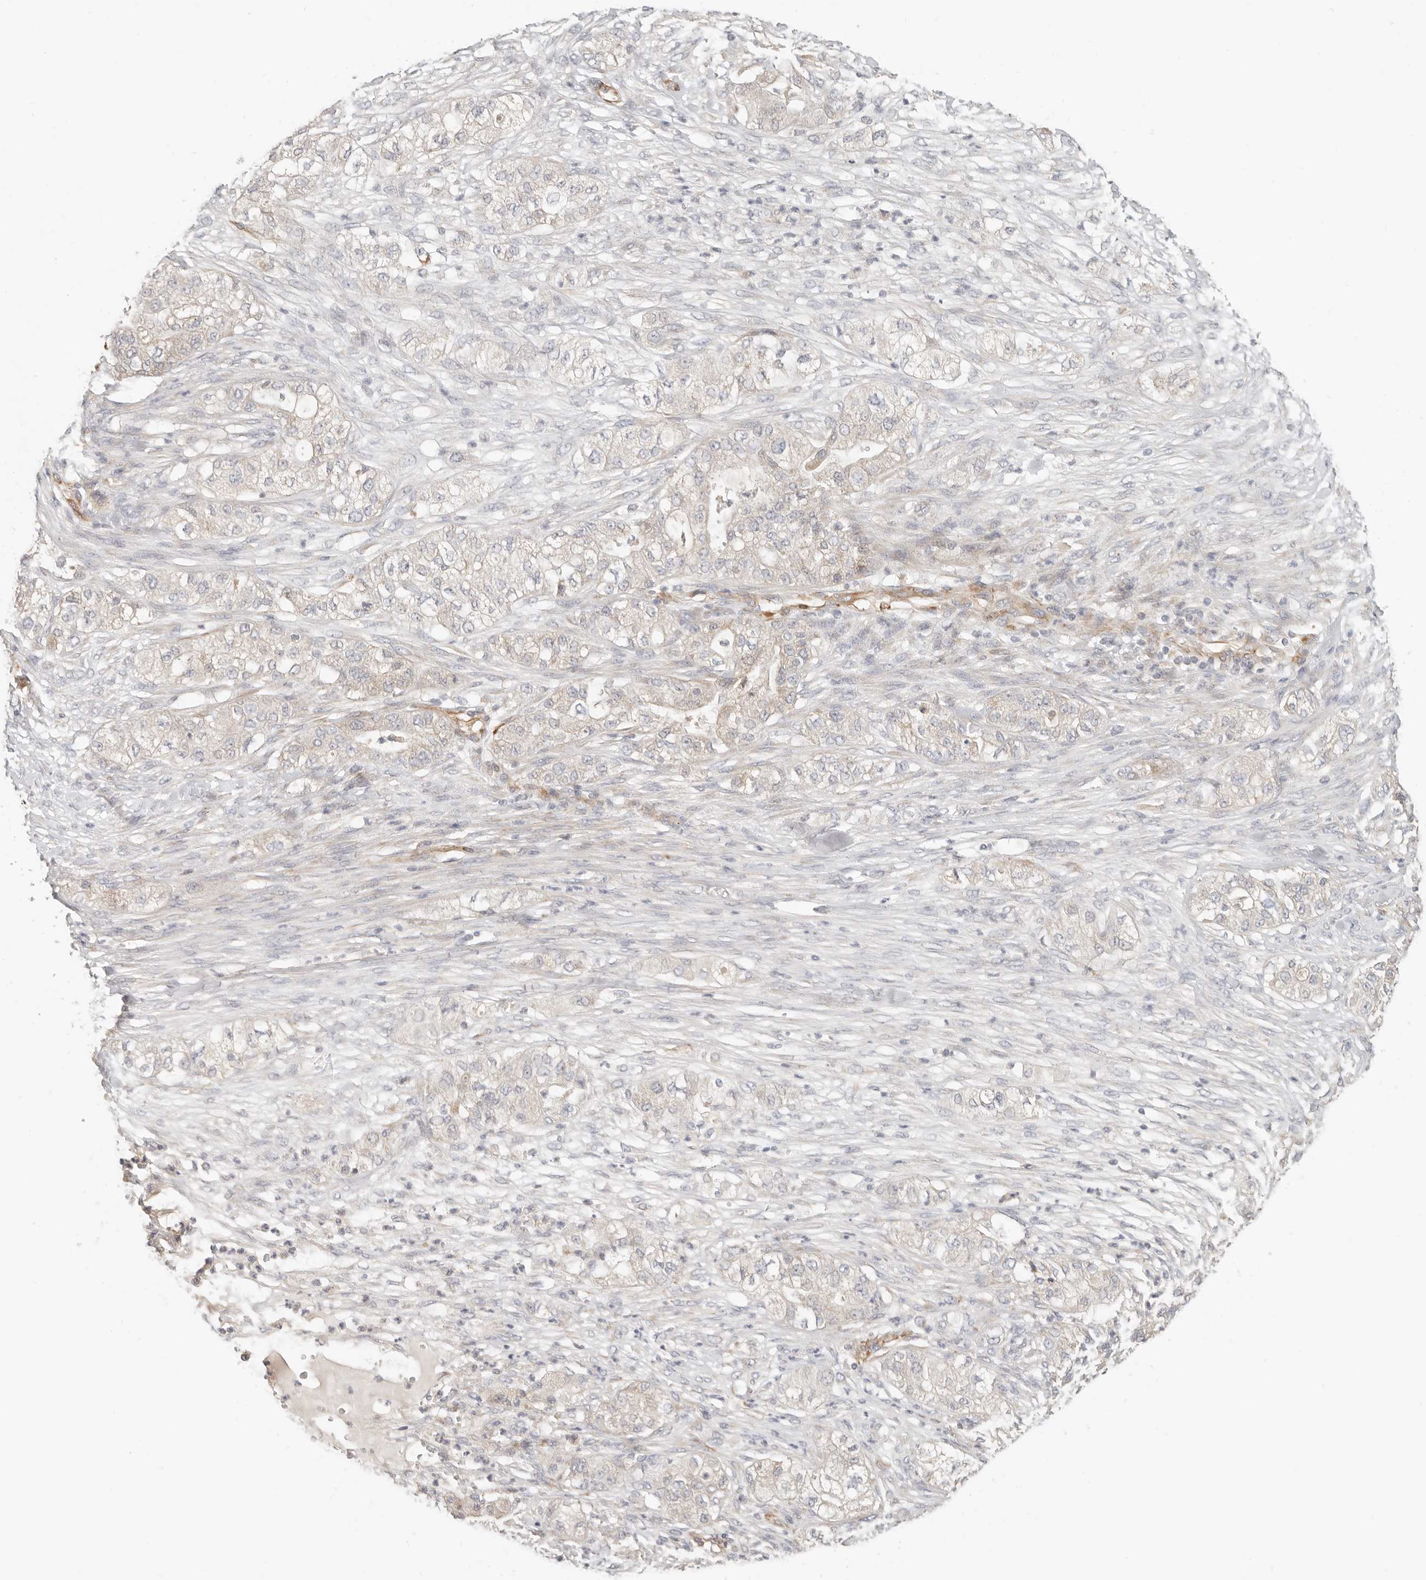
{"staining": {"intensity": "negative", "quantity": "none", "location": "none"}, "tissue": "pancreatic cancer", "cell_type": "Tumor cells", "image_type": "cancer", "snomed": [{"axis": "morphology", "description": "Adenocarcinoma, NOS"}, {"axis": "topography", "description": "Pancreas"}], "caption": "Protein analysis of pancreatic cancer reveals no significant positivity in tumor cells.", "gene": "SPRING1", "patient": {"sex": "female", "age": 78}}